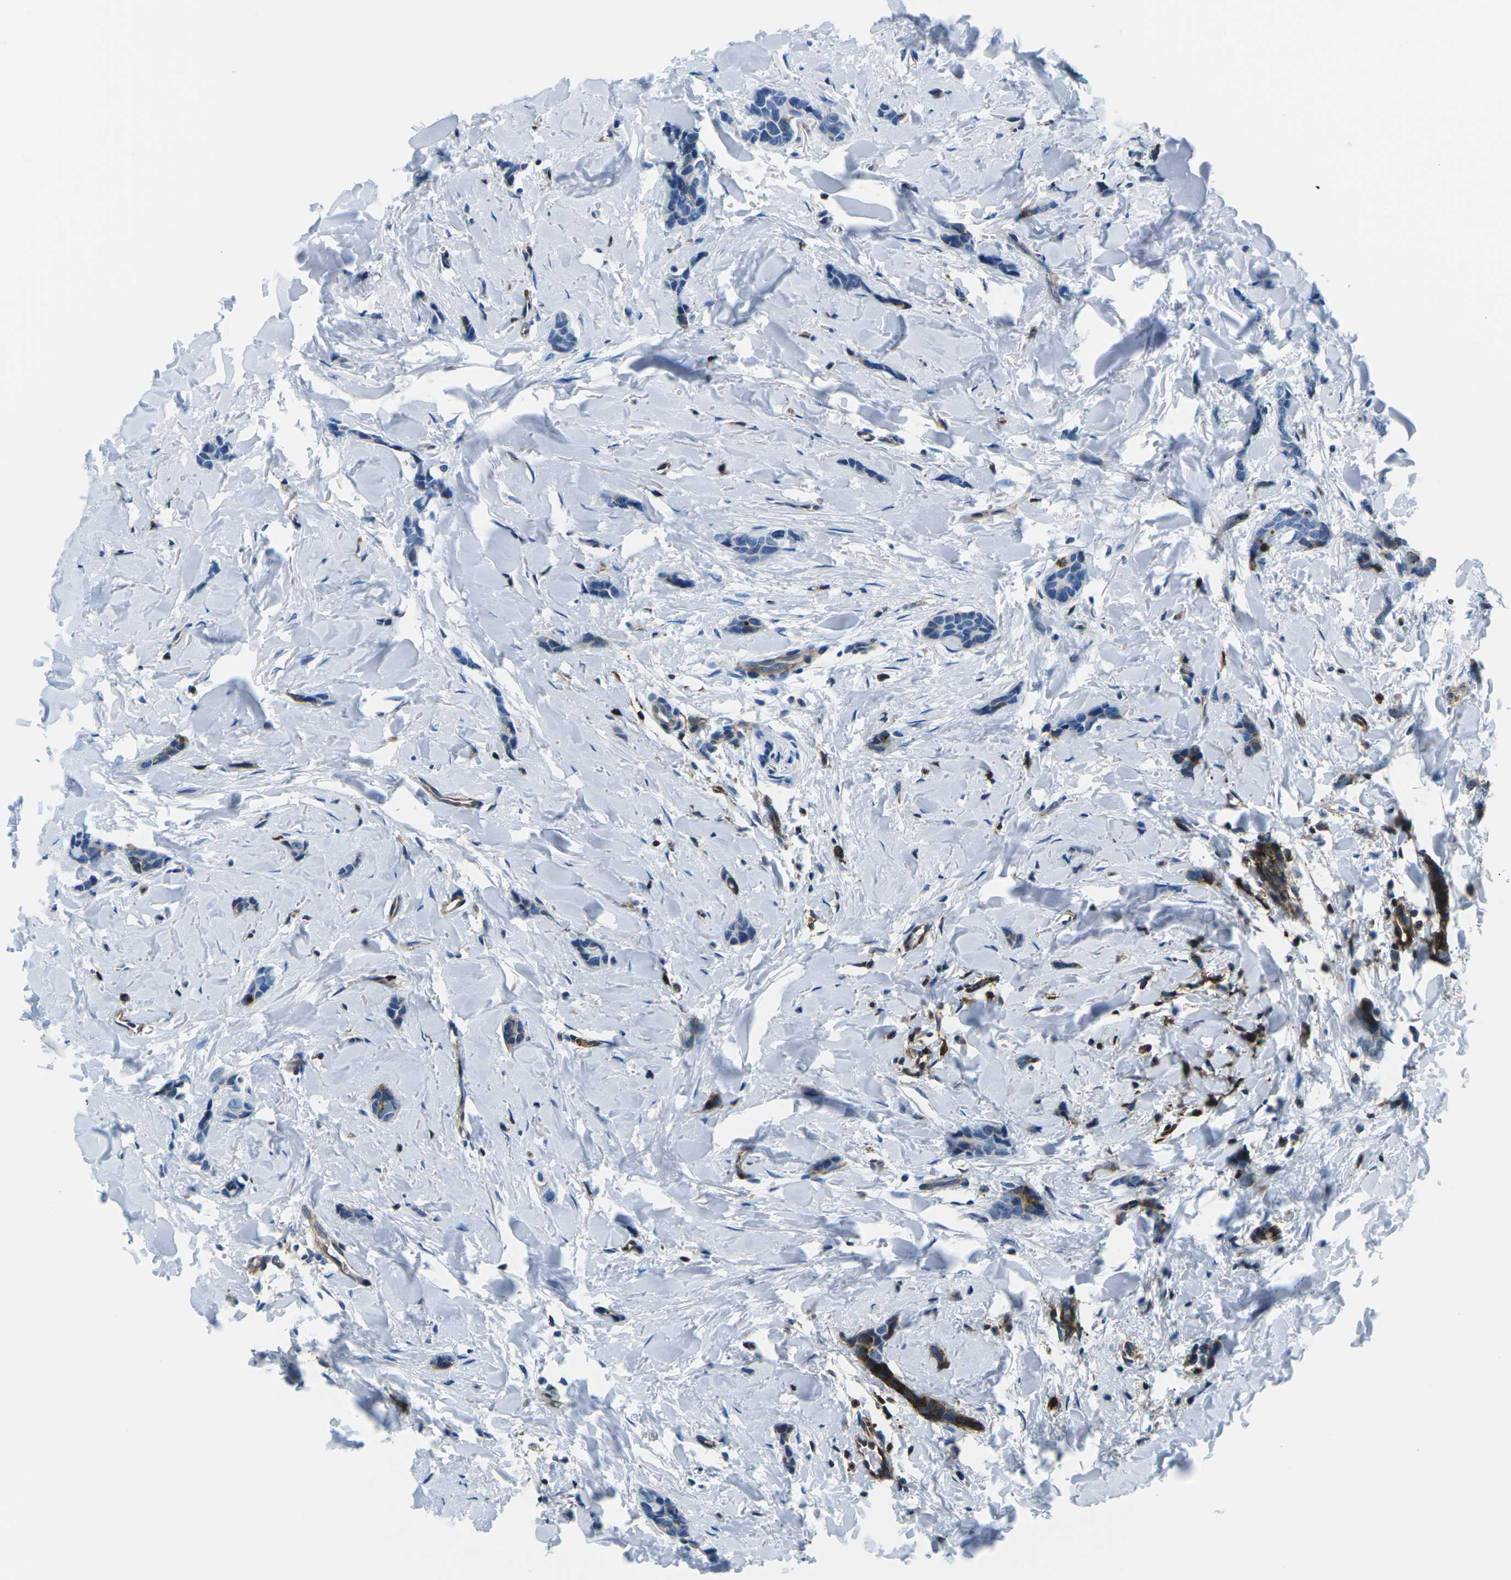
{"staining": {"intensity": "strong", "quantity": "<25%", "location": "cytoplasmic/membranous"}, "tissue": "breast cancer", "cell_type": "Tumor cells", "image_type": "cancer", "snomed": [{"axis": "morphology", "description": "Lobular carcinoma"}, {"axis": "topography", "description": "Skin"}, {"axis": "topography", "description": "Breast"}], "caption": "Protein expression analysis of breast lobular carcinoma exhibits strong cytoplasmic/membranous expression in approximately <25% of tumor cells.", "gene": "SOCS4", "patient": {"sex": "female", "age": 46}}